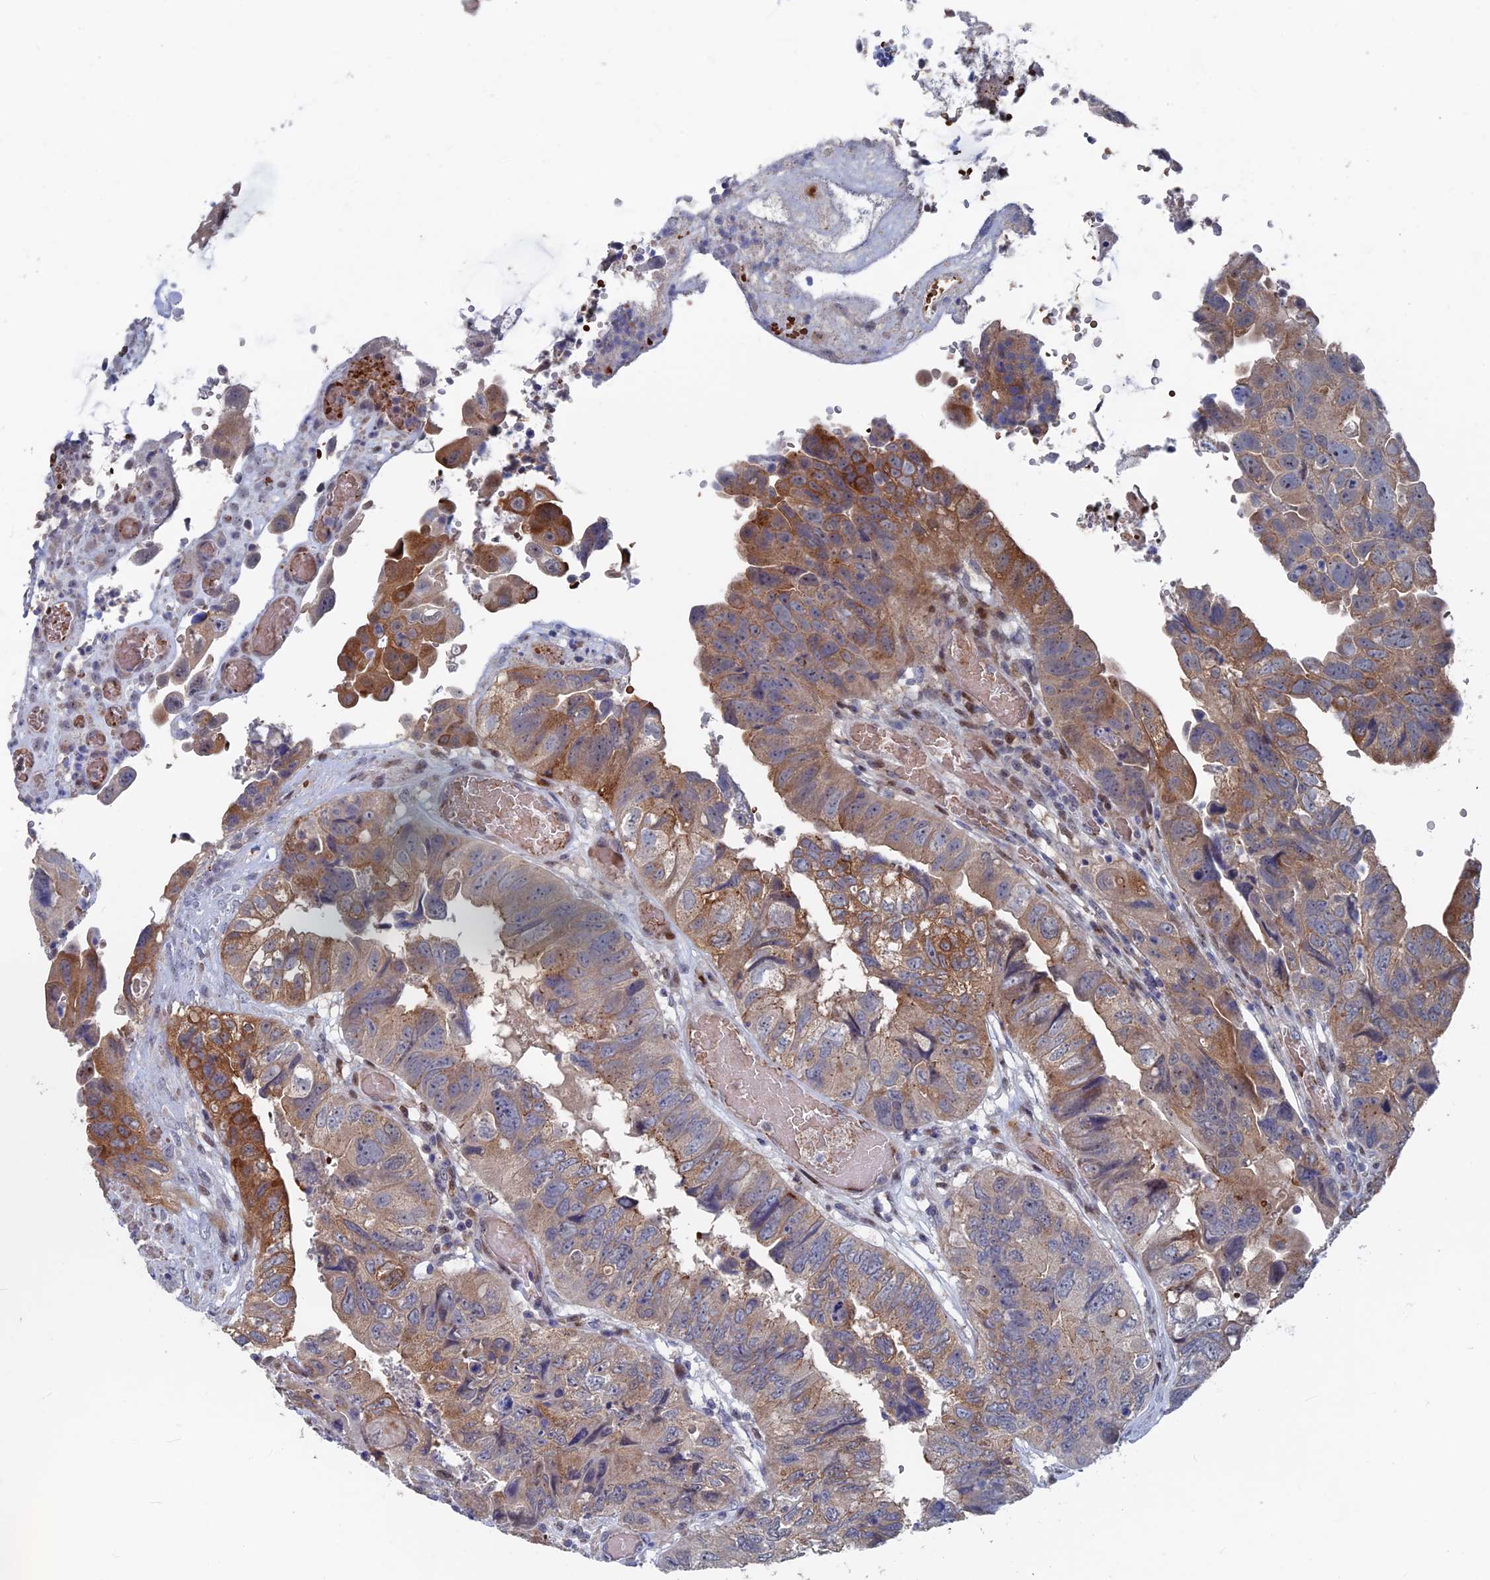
{"staining": {"intensity": "weak", "quantity": "<25%", "location": "cytoplasmic/membranous"}, "tissue": "colorectal cancer", "cell_type": "Tumor cells", "image_type": "cancer", "snomed": [{"axis": "morphology", "description": "Adenocarcinoma, NOS"}, {"axis": "topography", "description": "Rectum"}], "caption": "Tumor cells show no significant protein expression in colorectal cancer.", "gene": "SH3D21", "patient": {"sex": "male", "age": 63}}